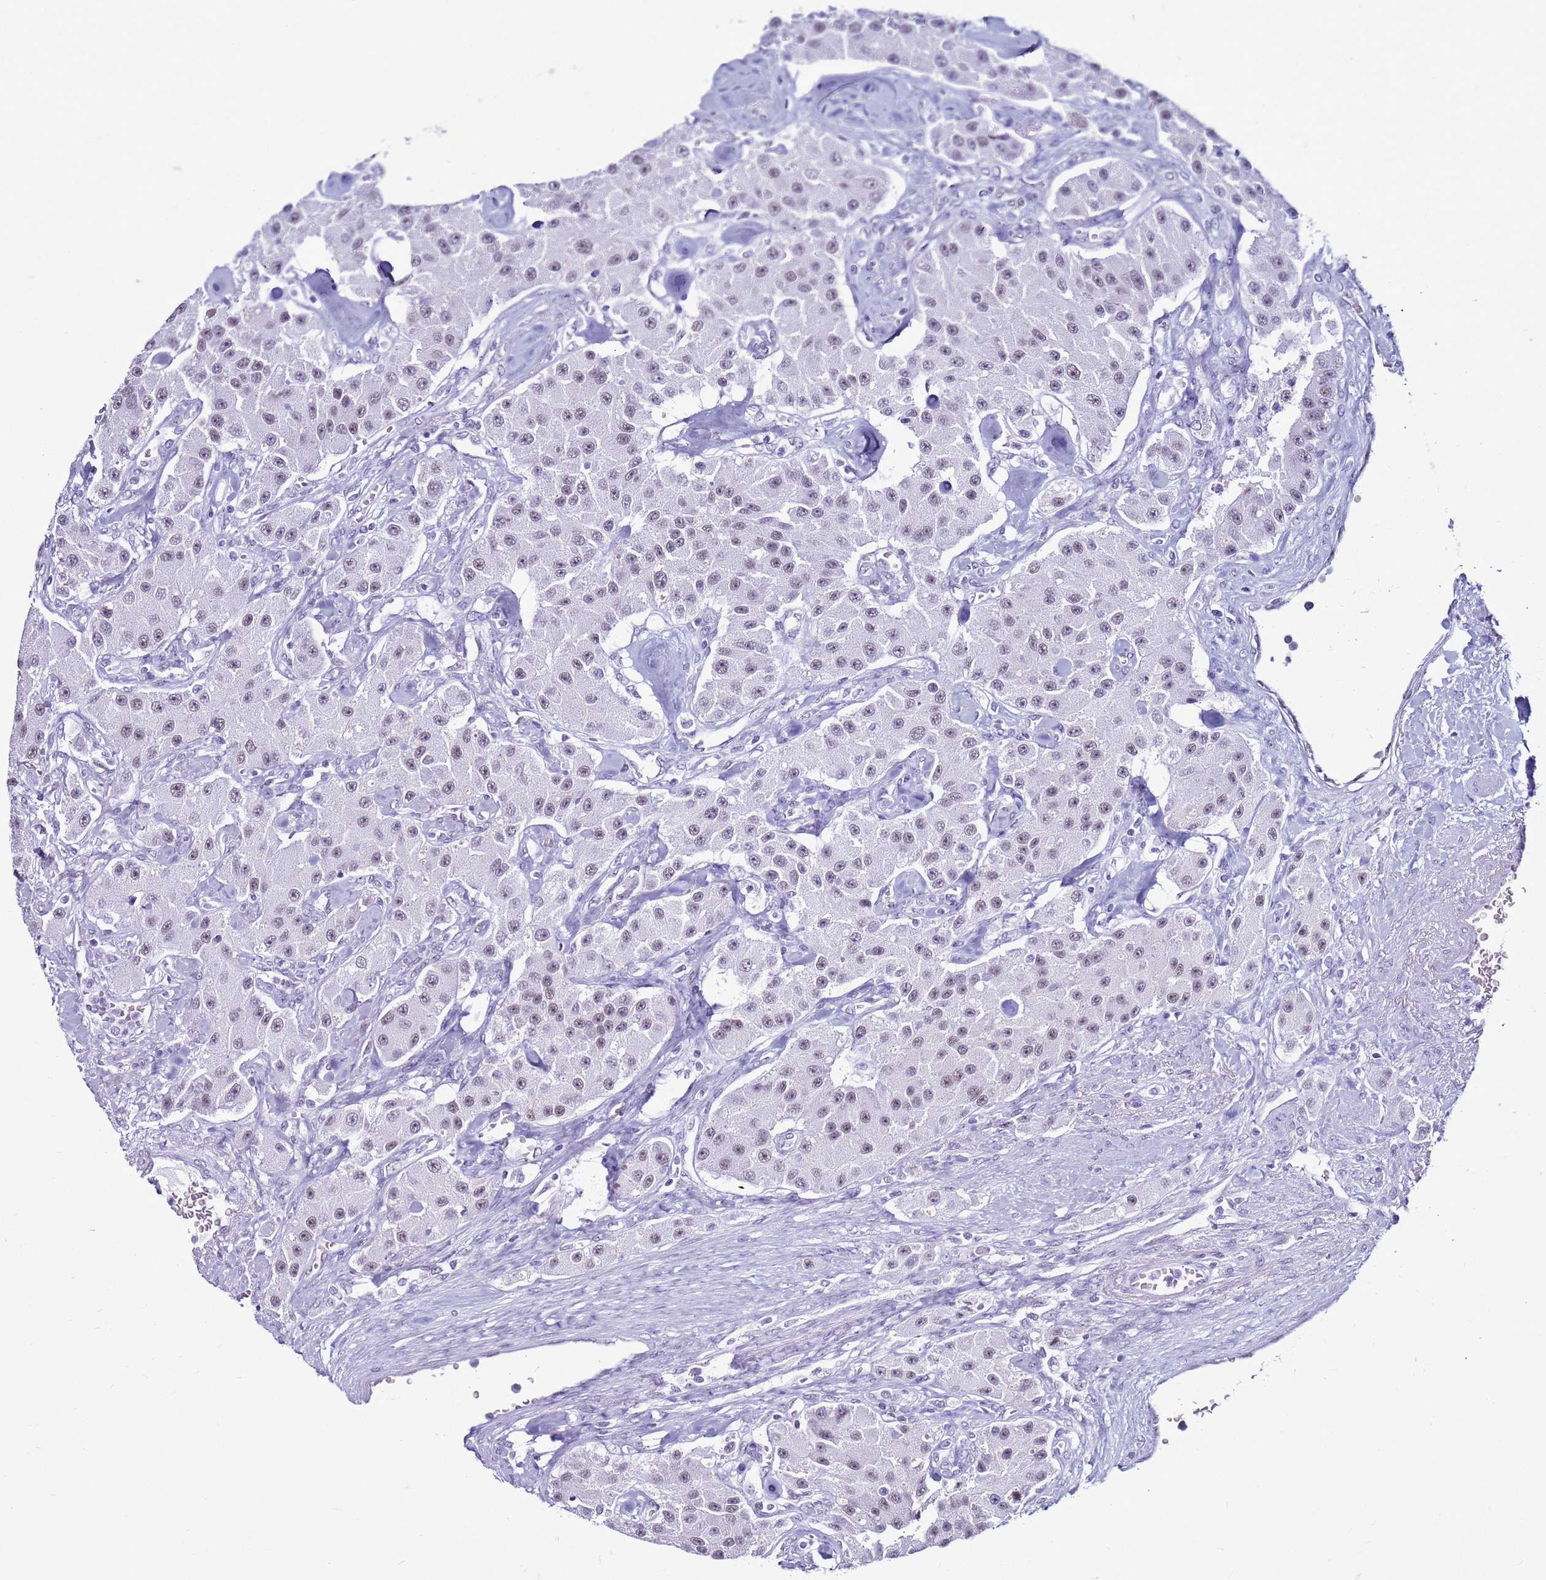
{"staining": {"intensity": "weak", "quantity": ">75%", "location": "nuclear"}, "tissue": "carcinoid", "cell_type": "Tumor cells", "image_type": "cancer", "snomed": [{"axis": "morphology", "description": "Carcinoid, malignant, NOS"}, {"axis": "topography", "description": "Pancreas"}], "caption": "Immunohistochemical staining of human carcinoid shows weak nuclear protein positivity in approximately >75% of tumor cells. Using DAB (brown) and hematoxylin (blue) stains, captured at high magnification using brightfield microscopy.", "gene": "DHX15", "patient": {"sex": "male", "age": 41}}